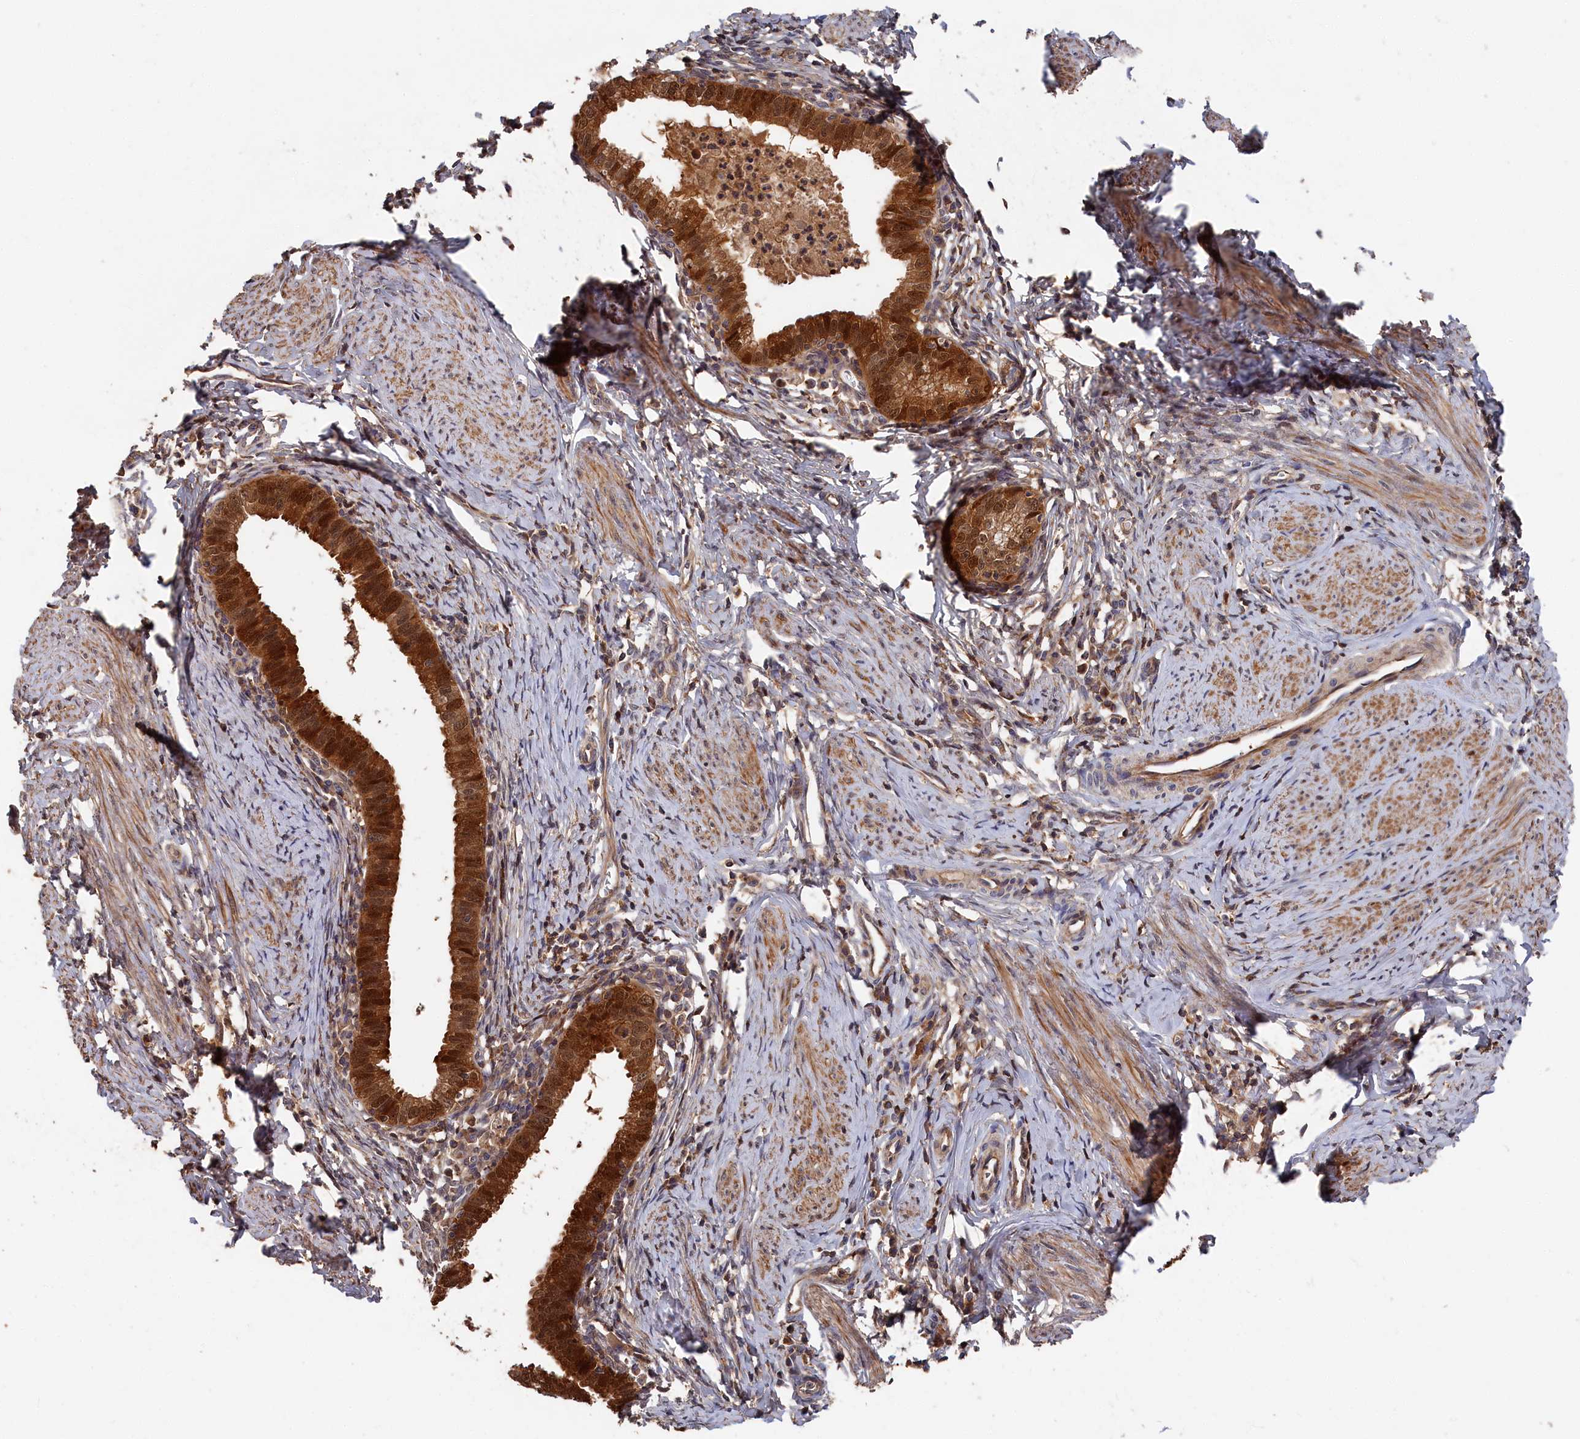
{"staining": {"intensity": "strong", "quantity": ">75%", "location": "cytoplasmic/membranous,nuclear"}, "tissue": "cervical cancer", "cell_type": "Tumor cells", "image_type": "cancer", "snomed": [{"axis": "morphology", "description": "Adenocarcinoma, NOS"}, {"axis": "topography", "description": "Cervix"}], "caption": "Strong cytoplasmic/membranous and nuclear staining for a protein is present in approximately >75% of tumor cells of cervical cancer using immunohistochemistry.", "gene": "RMI2", "patient": {"sex": "female", "age": 36}}